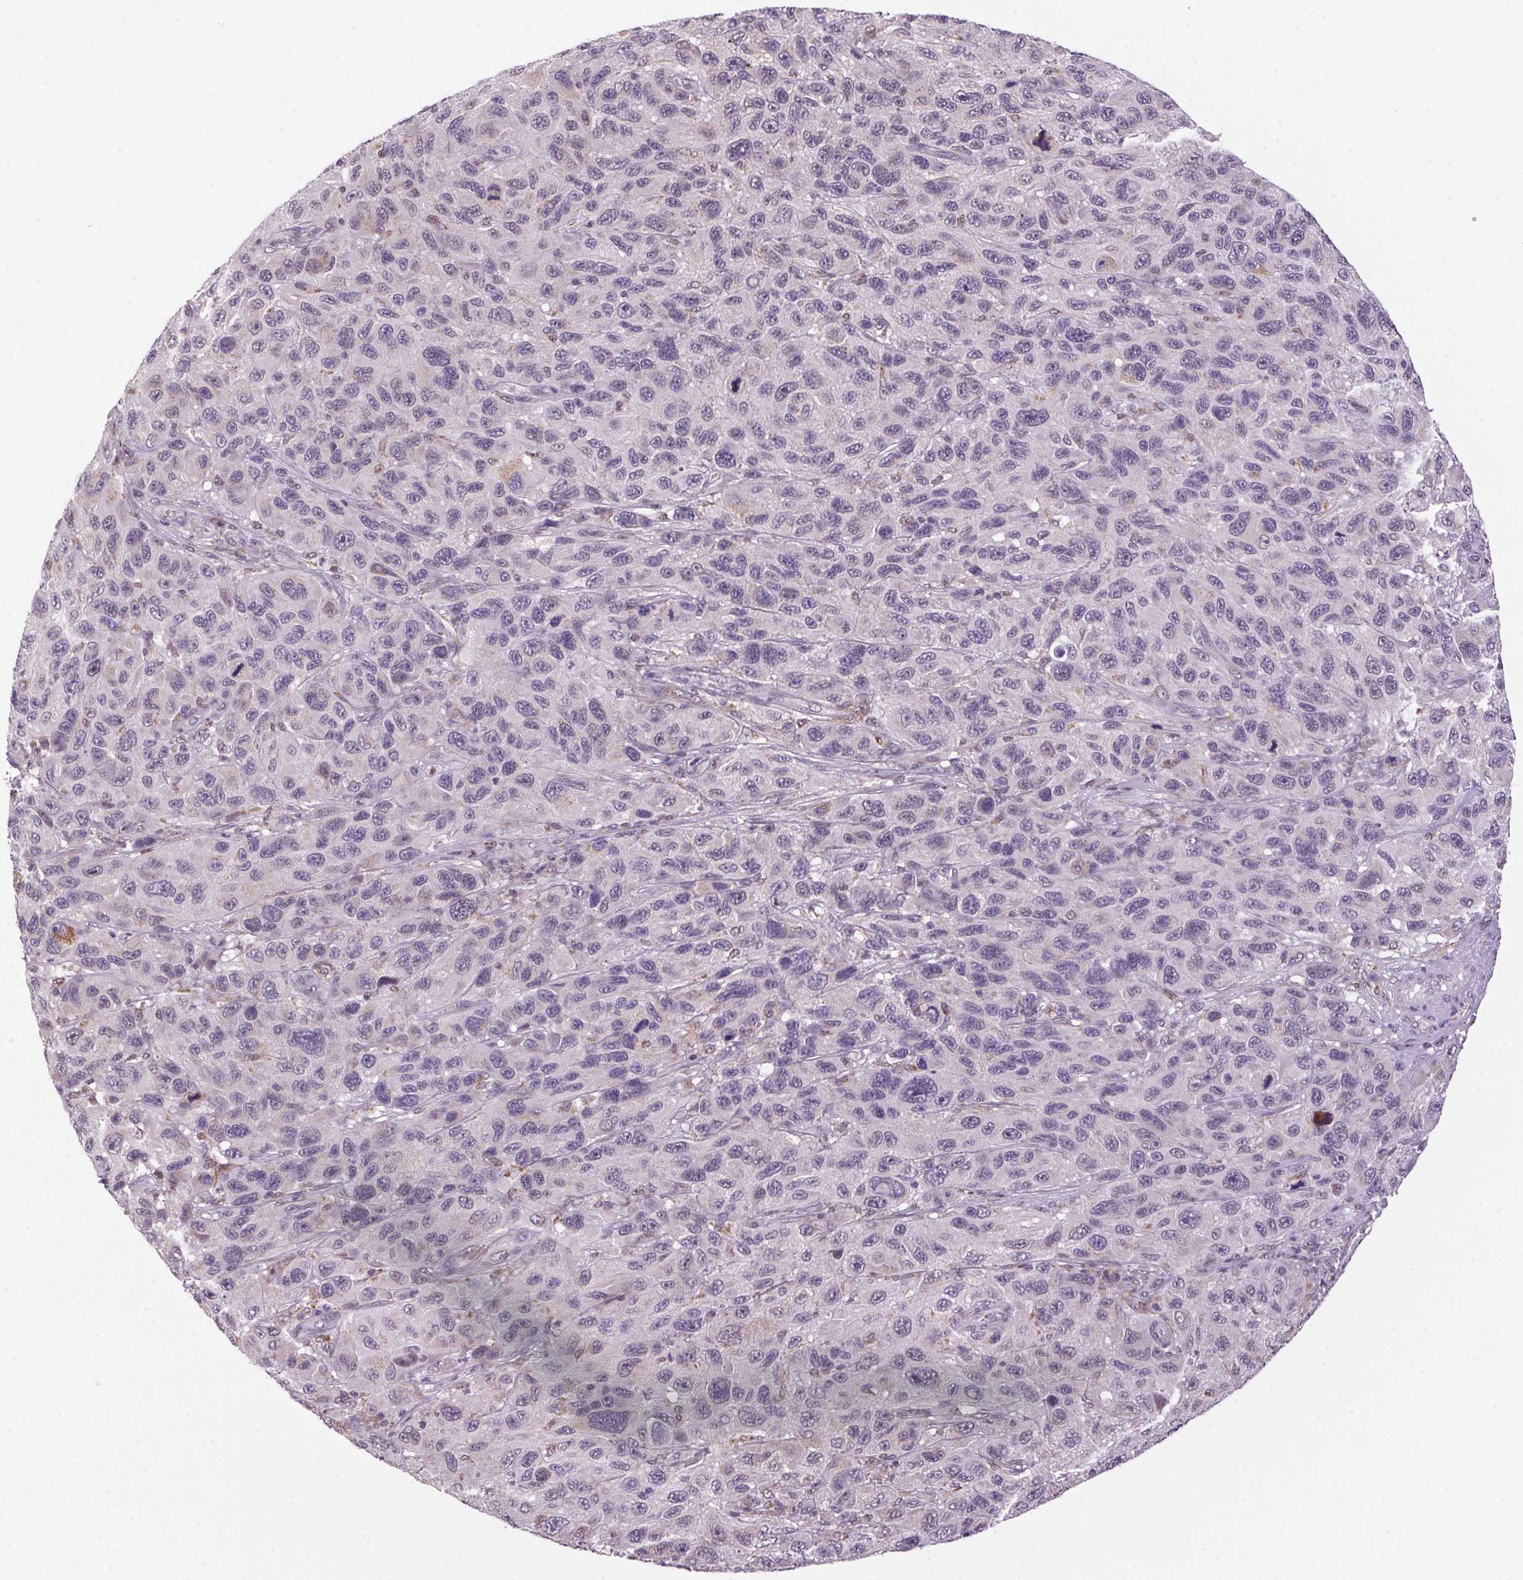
{"staining": {"intensity": "weak", "quantity": "<25%", "location": "cytoplasmic/membranous"}, "tissue": "melanoma", "cell_type": "Tumor cells", "image_type": "cancer", "snomed": [{"axis": "morphology", "description": "Malignant melanoma, NOS"}, {"axis": "topography", "description": "Skin"}], "caption": "Melanoma was stained to show a protein in brown. There is no significant expression in tumor cells.", "gene": "AKR1E2", "patient": {"sex": "male", "age": 53}}